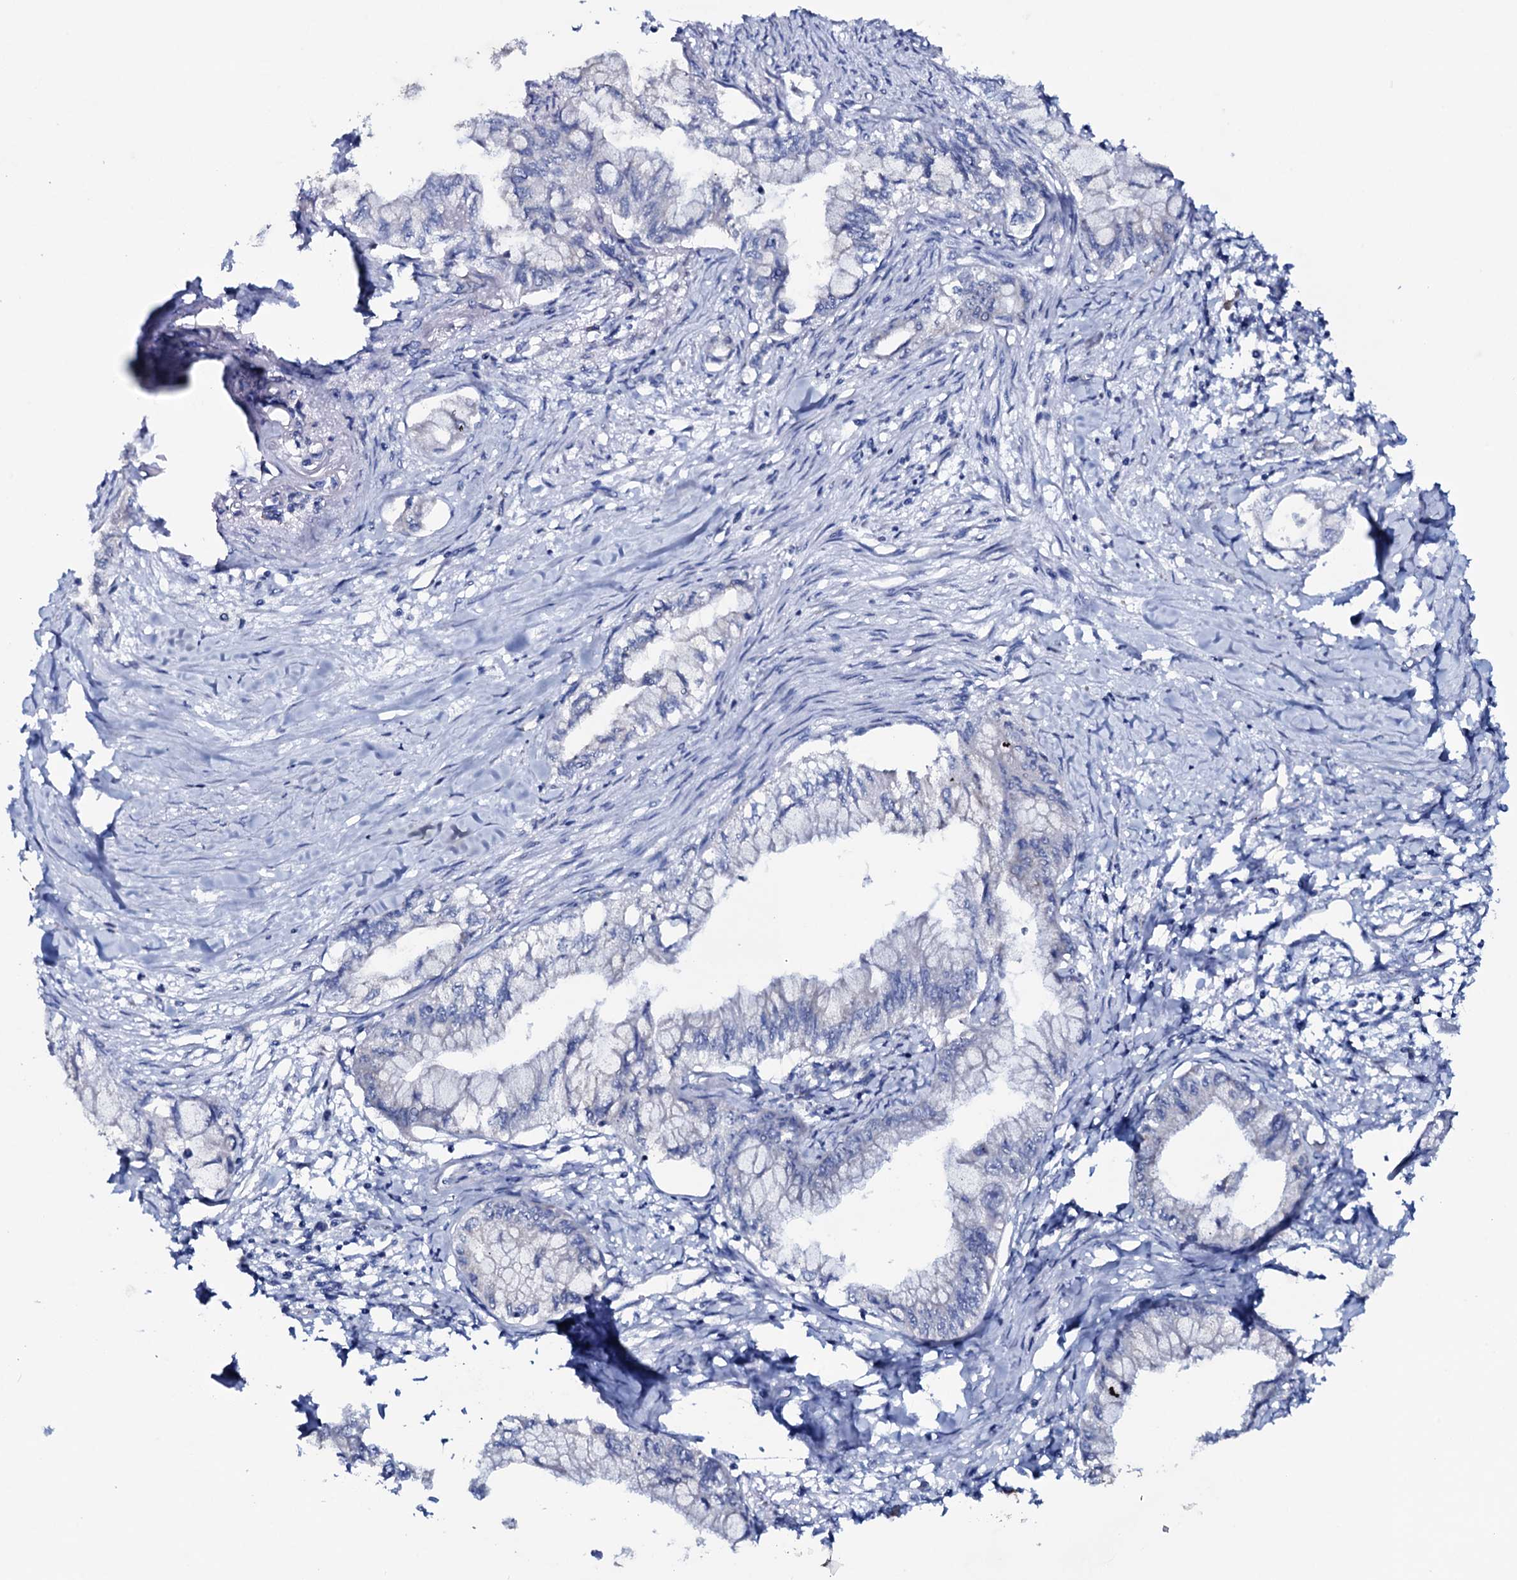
{"staining": {"intensity": "negative", "quantity": "none", "location": "none"}, "tissue": "pancreatic cancer", "cell_type": "Tumor cells", "image_type": "cancer", "snomed": [{"axis": "morphology", "description": "Adenocarcinoma, NOS"}, {"axis": "topography", "description": "Pancreas"}], "caption": "Tumor cells are negative for protein expression in human pancreatic adenocarcinoma. (DAB immunohistochemistry (IHC) visualized using brightfield microscopy, high magnification).", "gene": "MRPS35", "patient": {"sex": "male", "age": 48}}